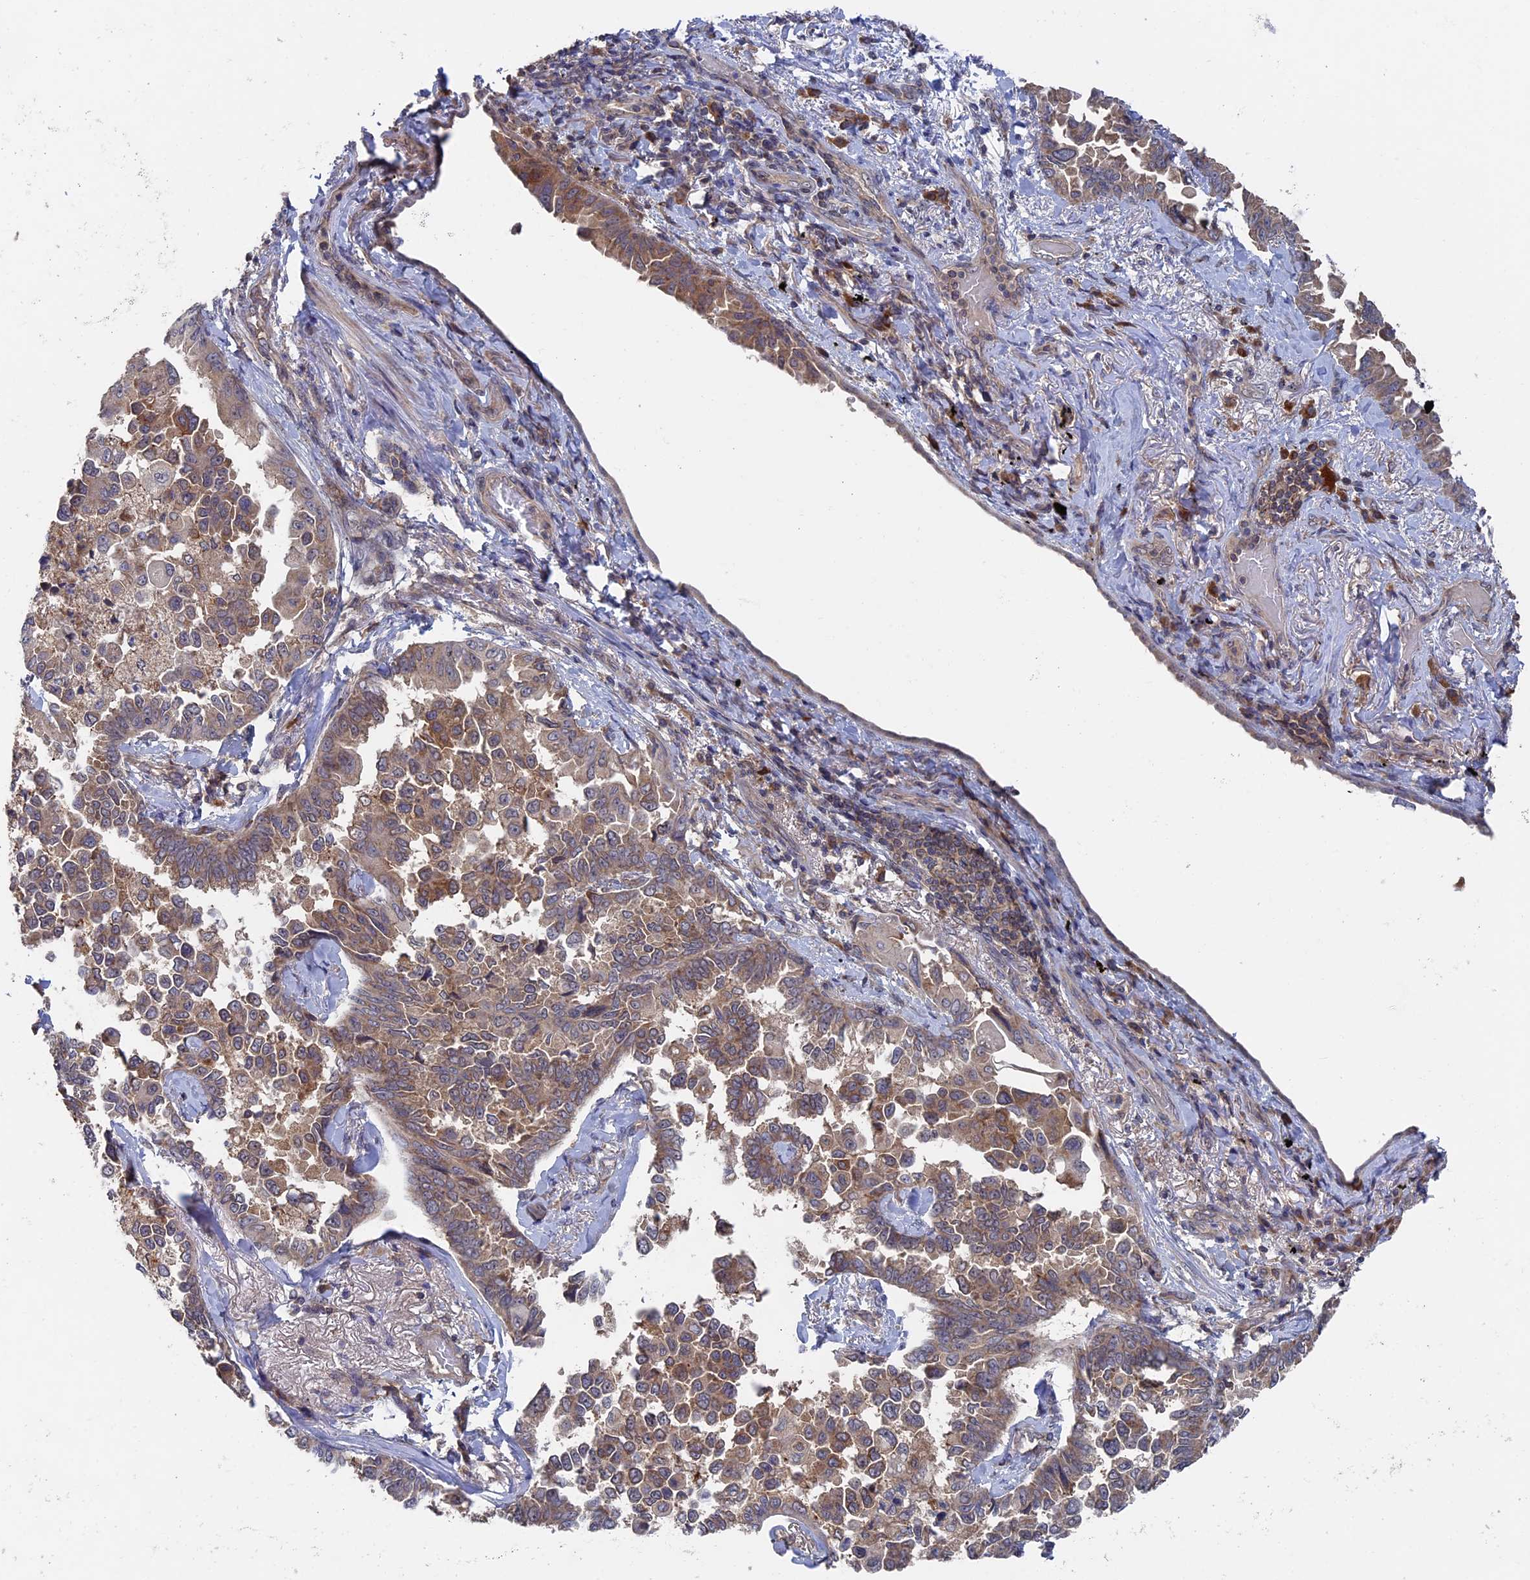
{"staining": {"intensity": "weak", "quantity": ">75%", "location": "cytoplasmic/membranous"}, "tissue": "lung cancer", "cell_type": "Tumor cells", "image_type": "cancer", "snomed": [{"axis": "morphology", "description": "Adenocarcinoma, NOS"}, {"axis": "topography", "description": "Lung"}], "caption": "A histopathology image showing weak cytoplasmic/membranous expression in about >75% of tumor cells in lung cancer, as visualized by brown immunohistochemical staining.", "gene": "RAB15", "patient": {"sex": "female", "age": 67}}